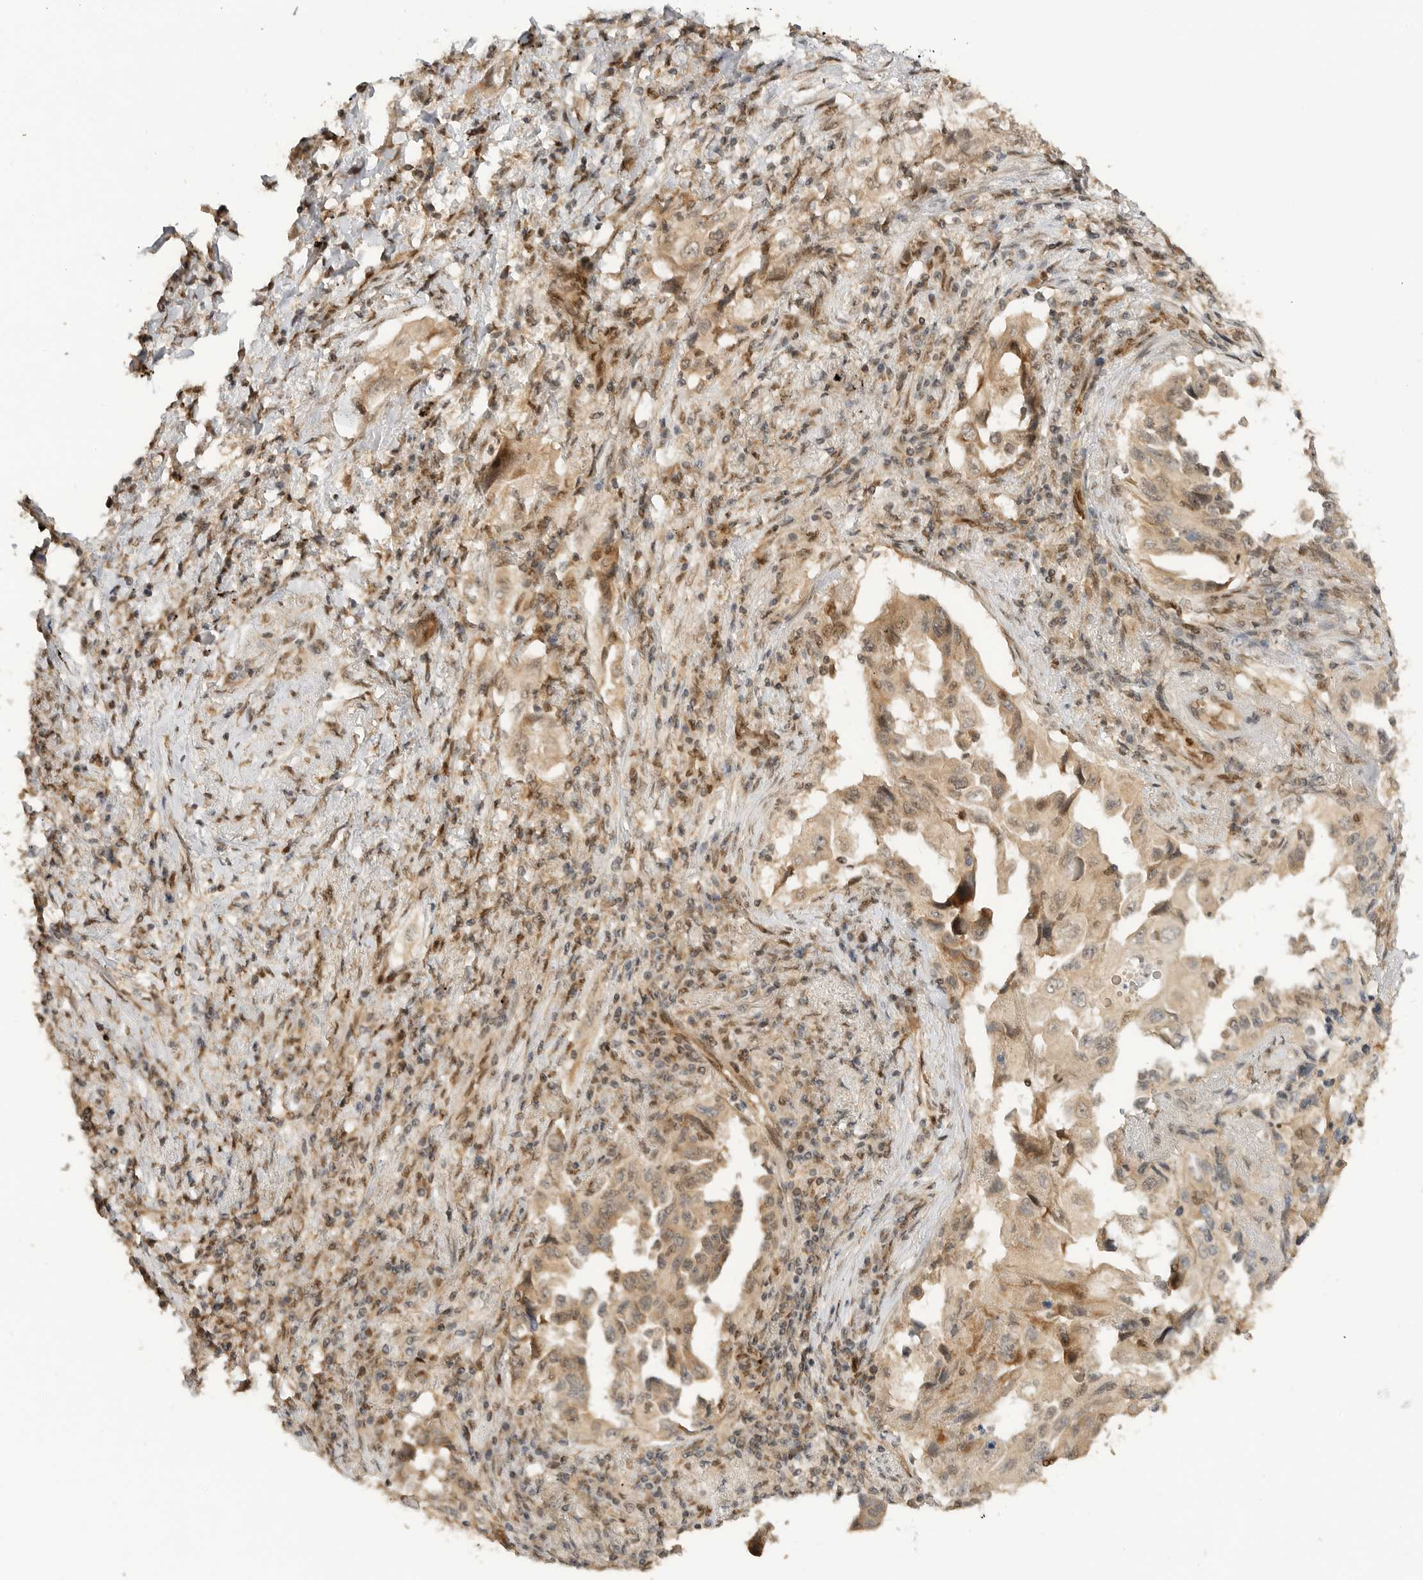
{"staining": {"intensity": "weak", "quantity": ">75%", "location": "cytoplasmic/membranous"}, "tissue": "lung cancer", "cell_type": "Tumor cells", "image_type": "cancer", "snomed": [{"axis": "morphology", "description": "Adenocarcinoma, NOS"}, {"axis": "topography", "description": "Lung"}], "caption": "IHC histopathology image of neoplastic tissue: adenocarcinoma (lung) stained using immunohistochemistry reveals low levels of weak protein expression localized specifically in the cytoplasmic/membranous of tumor cells, appearing as a cytoplasmic/membranous brown color.", "gene": "ALKAL1", "patient": {"sex": "female", "age": 51}}